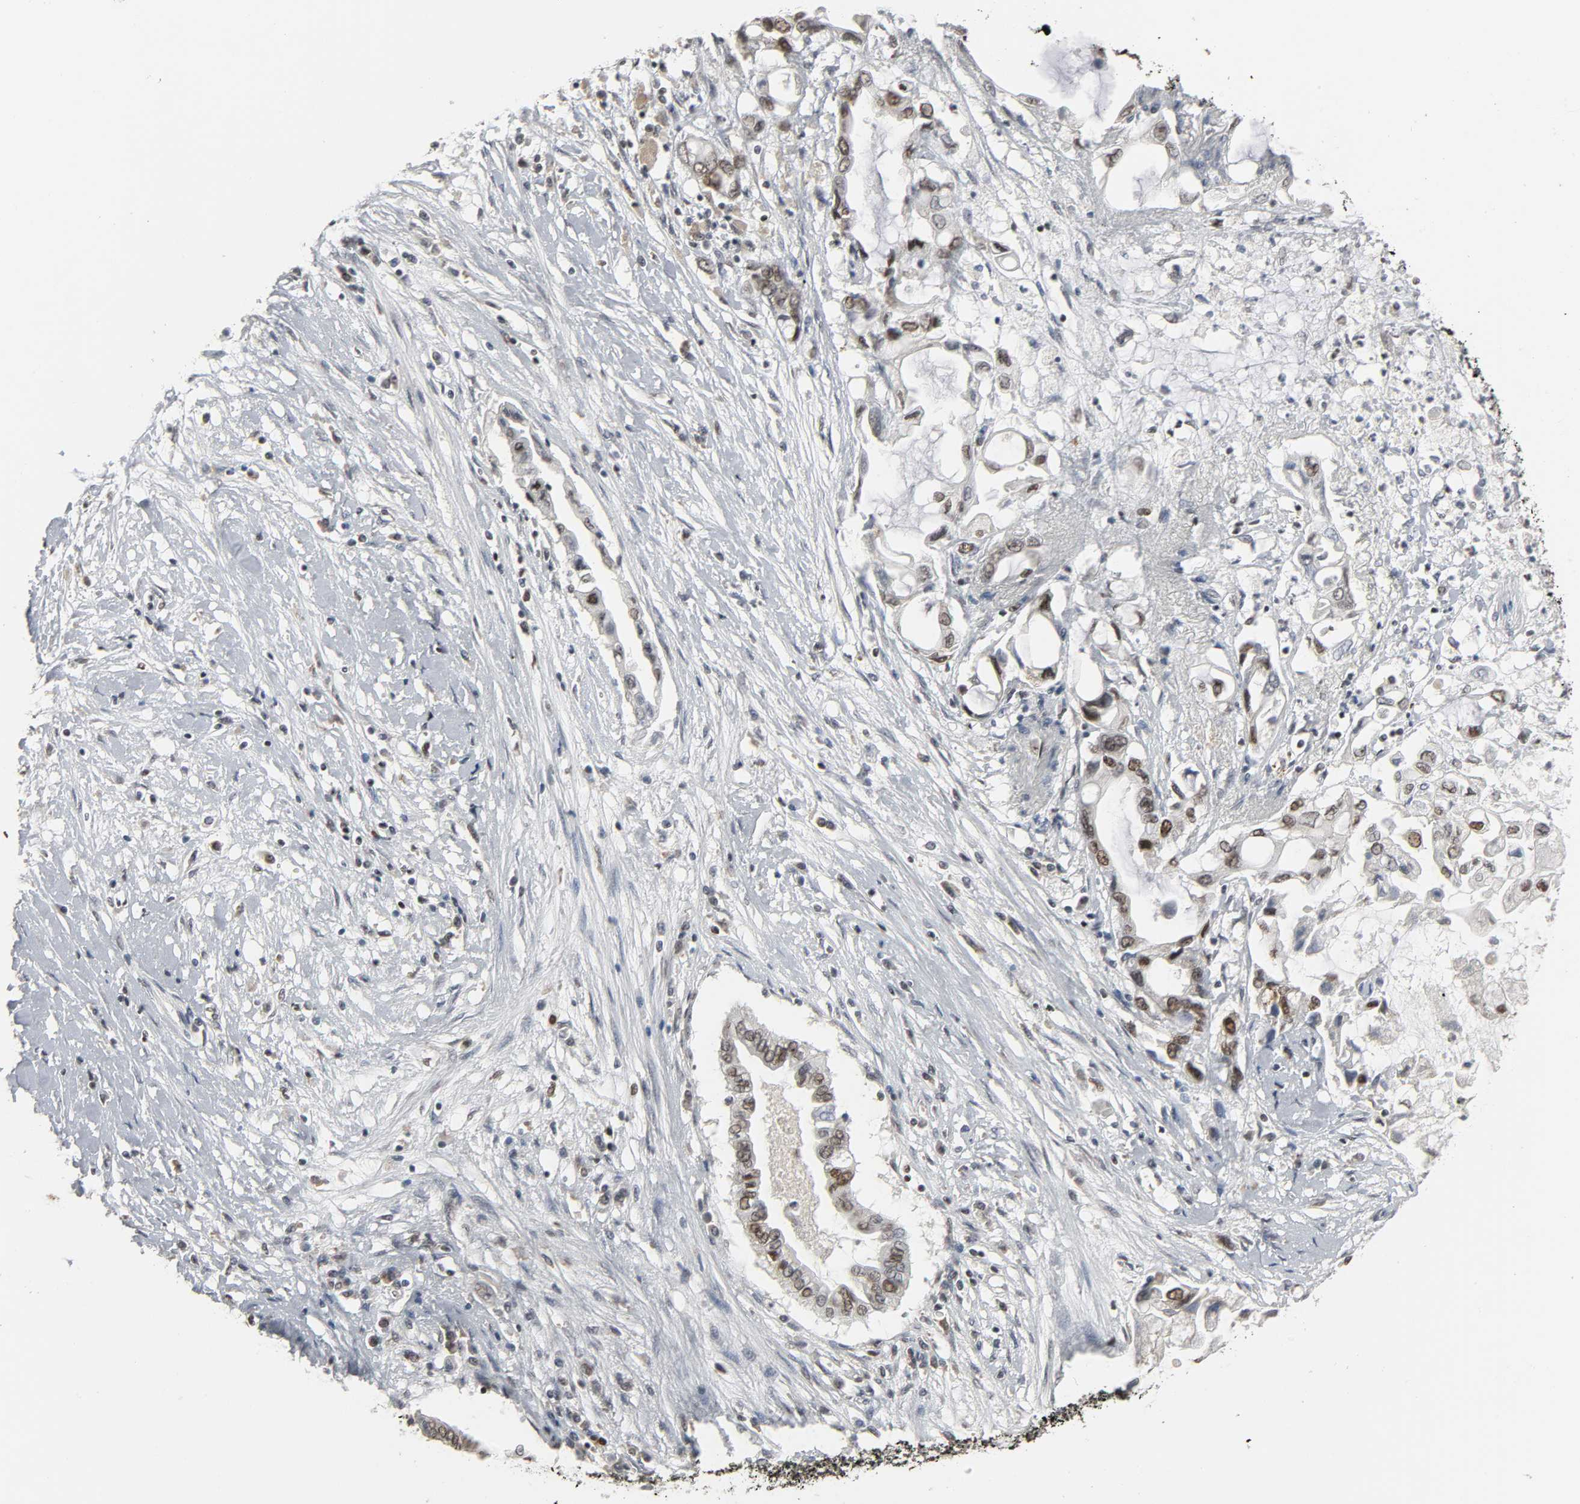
{"staining": {"intensity": "weak", "quantity": "25%-75%", "location": "nuclear"}, "tissue": "pancreatic cancer", "cell_type": "Tumor cells", "image_type": "cancer", "snomed": [{"axis": "morphology", "description": "Adenocarcinoma, NOS"}, {"axis": "topography", "description": "Pancreas"}], "caption": "About 25%-75% of tumor cells in adenocarcinoma (pancreatic) show weak nuclear protein positivity as visualized by brown immunohistochemical staining.", "gene": "DAZAP1", "patient": {"sex": "female", "age": 57}}